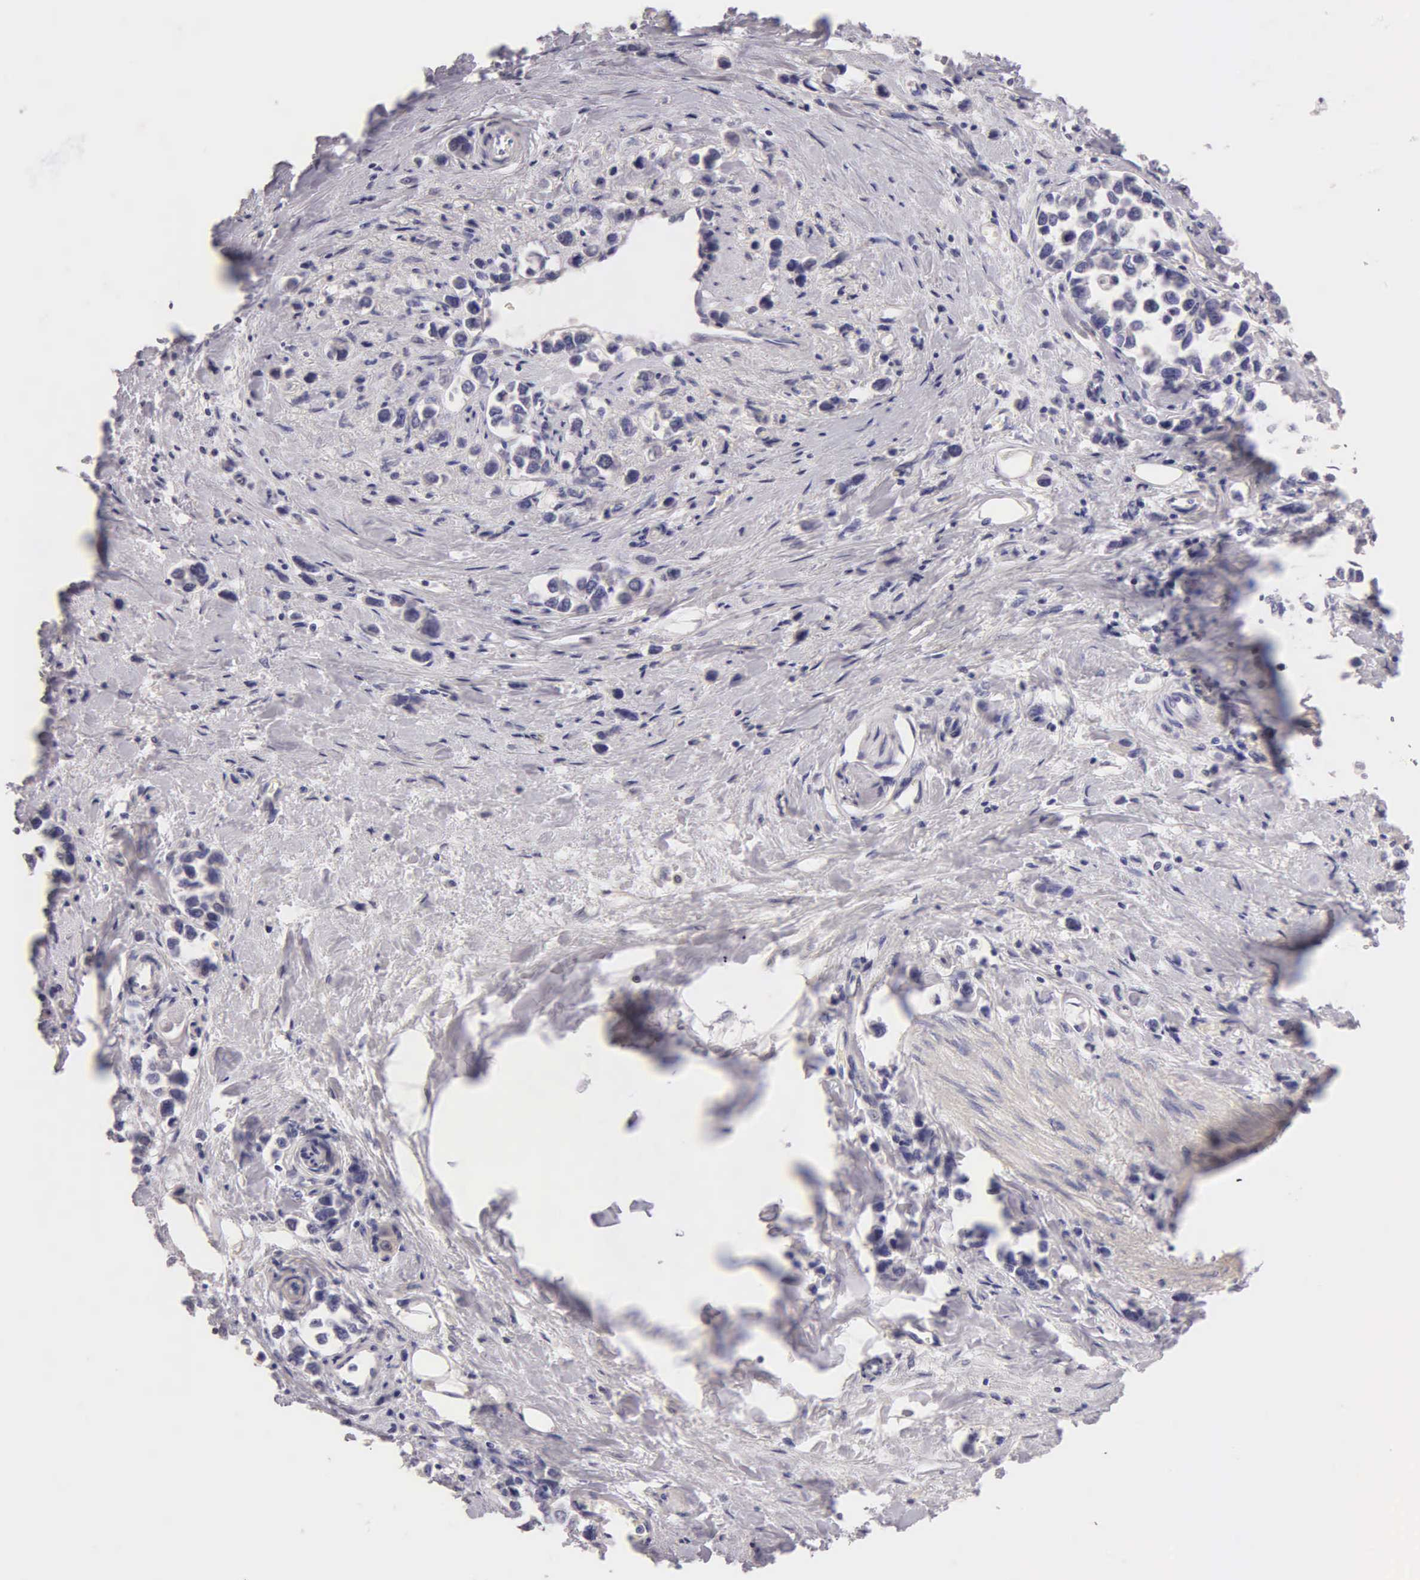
{"staining": {"intensity": "negative", "quantity": "none", "location": "none"}, "tissue": "stomach cancer", "cell_type": "Tumor cells", "image_type": "cancer", "snomed": [{"axis": "morphology", "description": "Adenocarcinoma, NOS"}, {"axis": "topography", "description": "Stomach, upper"}], "caption": "IHC of stomach cancer (adenocarcinoma) demonstrates no expression in tumor cells.", "gene": "ESR1", "patient": {"sex": "male", "age": 76}}